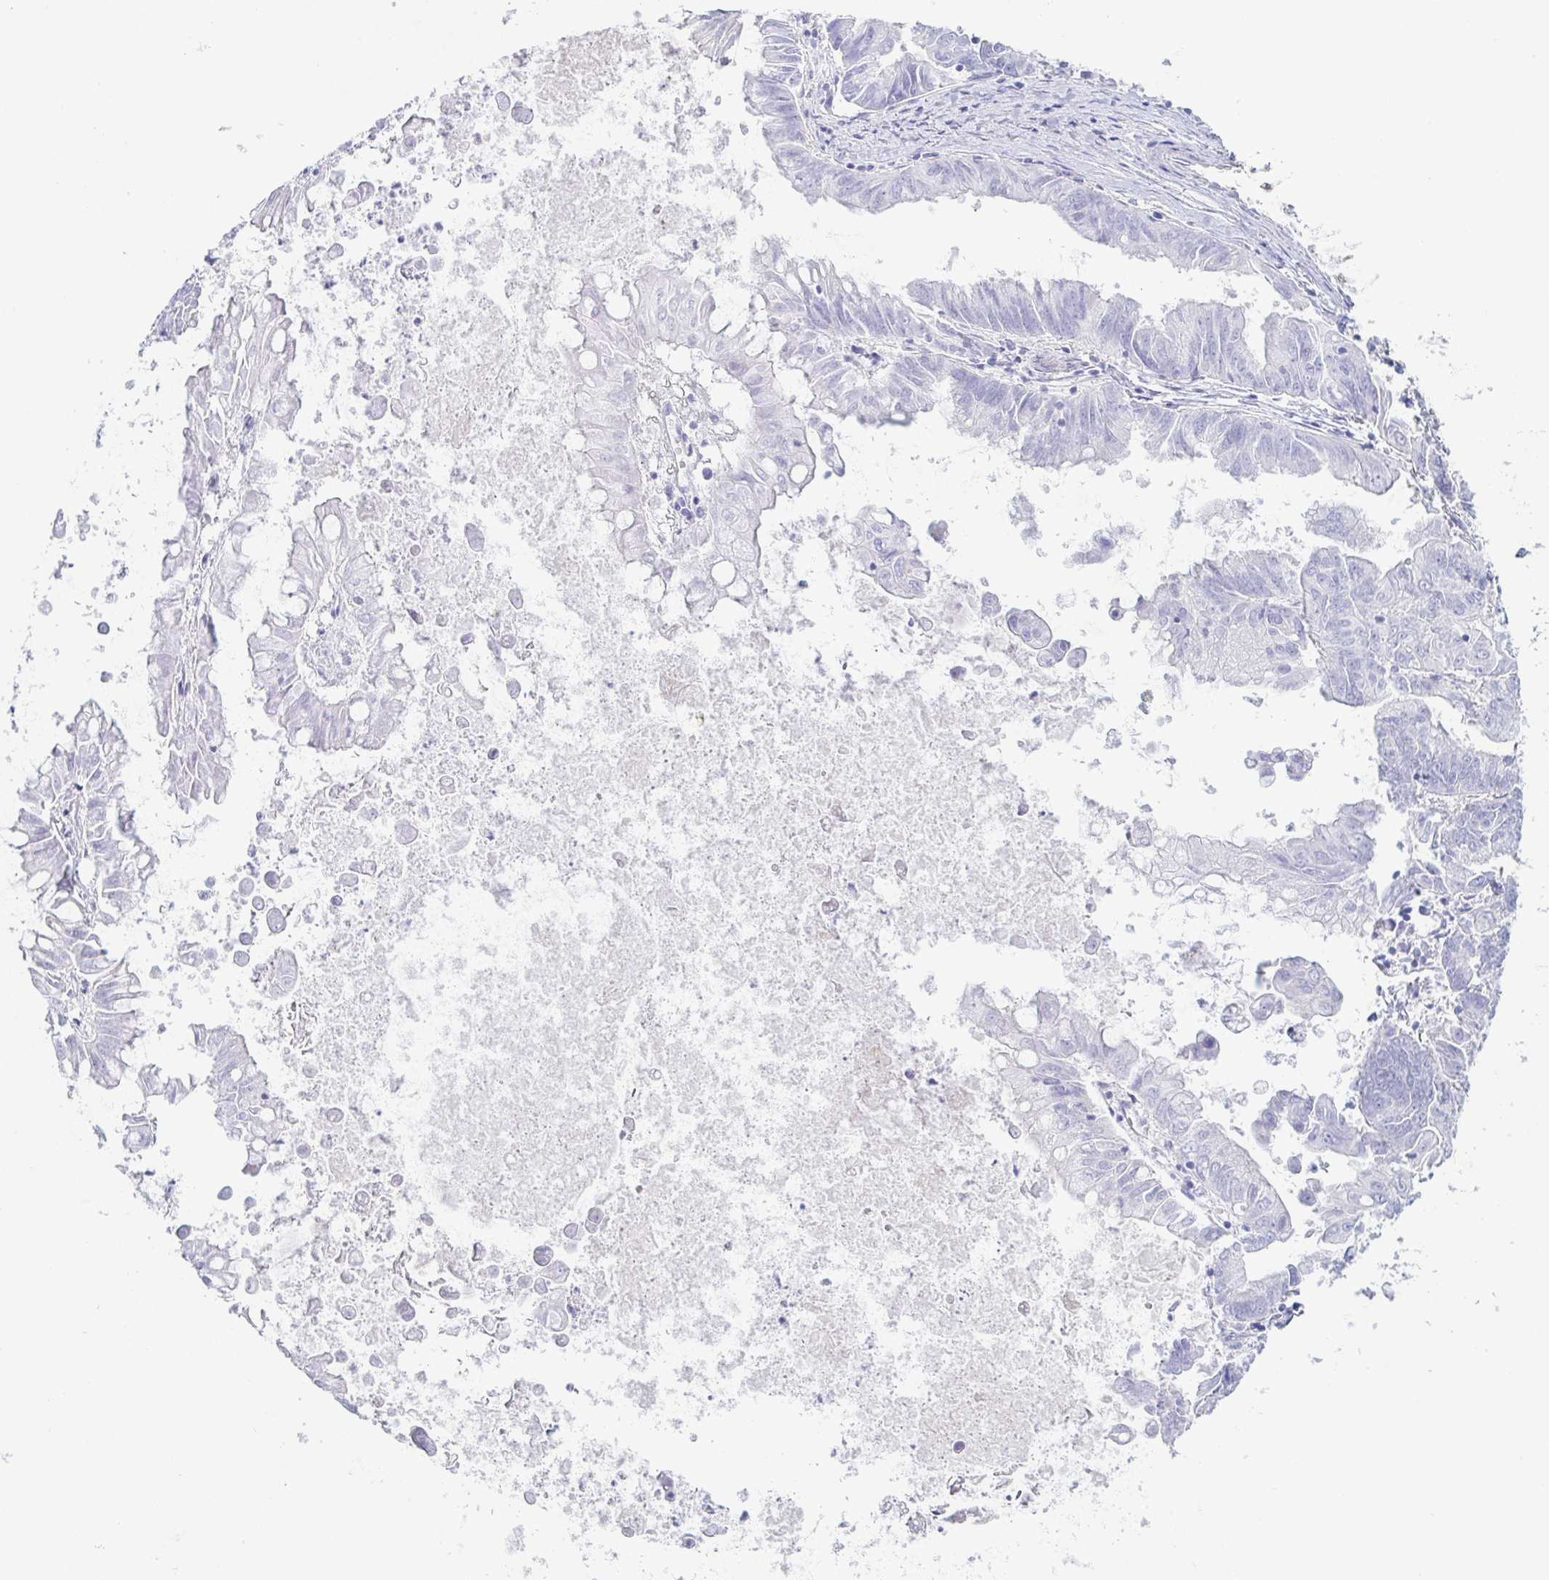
{"staining": {"intensity": "negative", "quantity": "none", "location": "none"}, "tissue": "stomach cancer", "cell_type": "Tumor cells", "image_type": "cancer", "snomed": [{"axis": "morphology", "description": "Adenocarcinoma, NOS"}, {"axis": "topography", "description": "Stomach, upper"}], "caption": "Immunohistochemical staining of human adenocarcinoma (stomach) demonstrates no significant positivity in tumor cells.", "gene": "PRR4", "patient": {"sex": "male", "age": 80}}